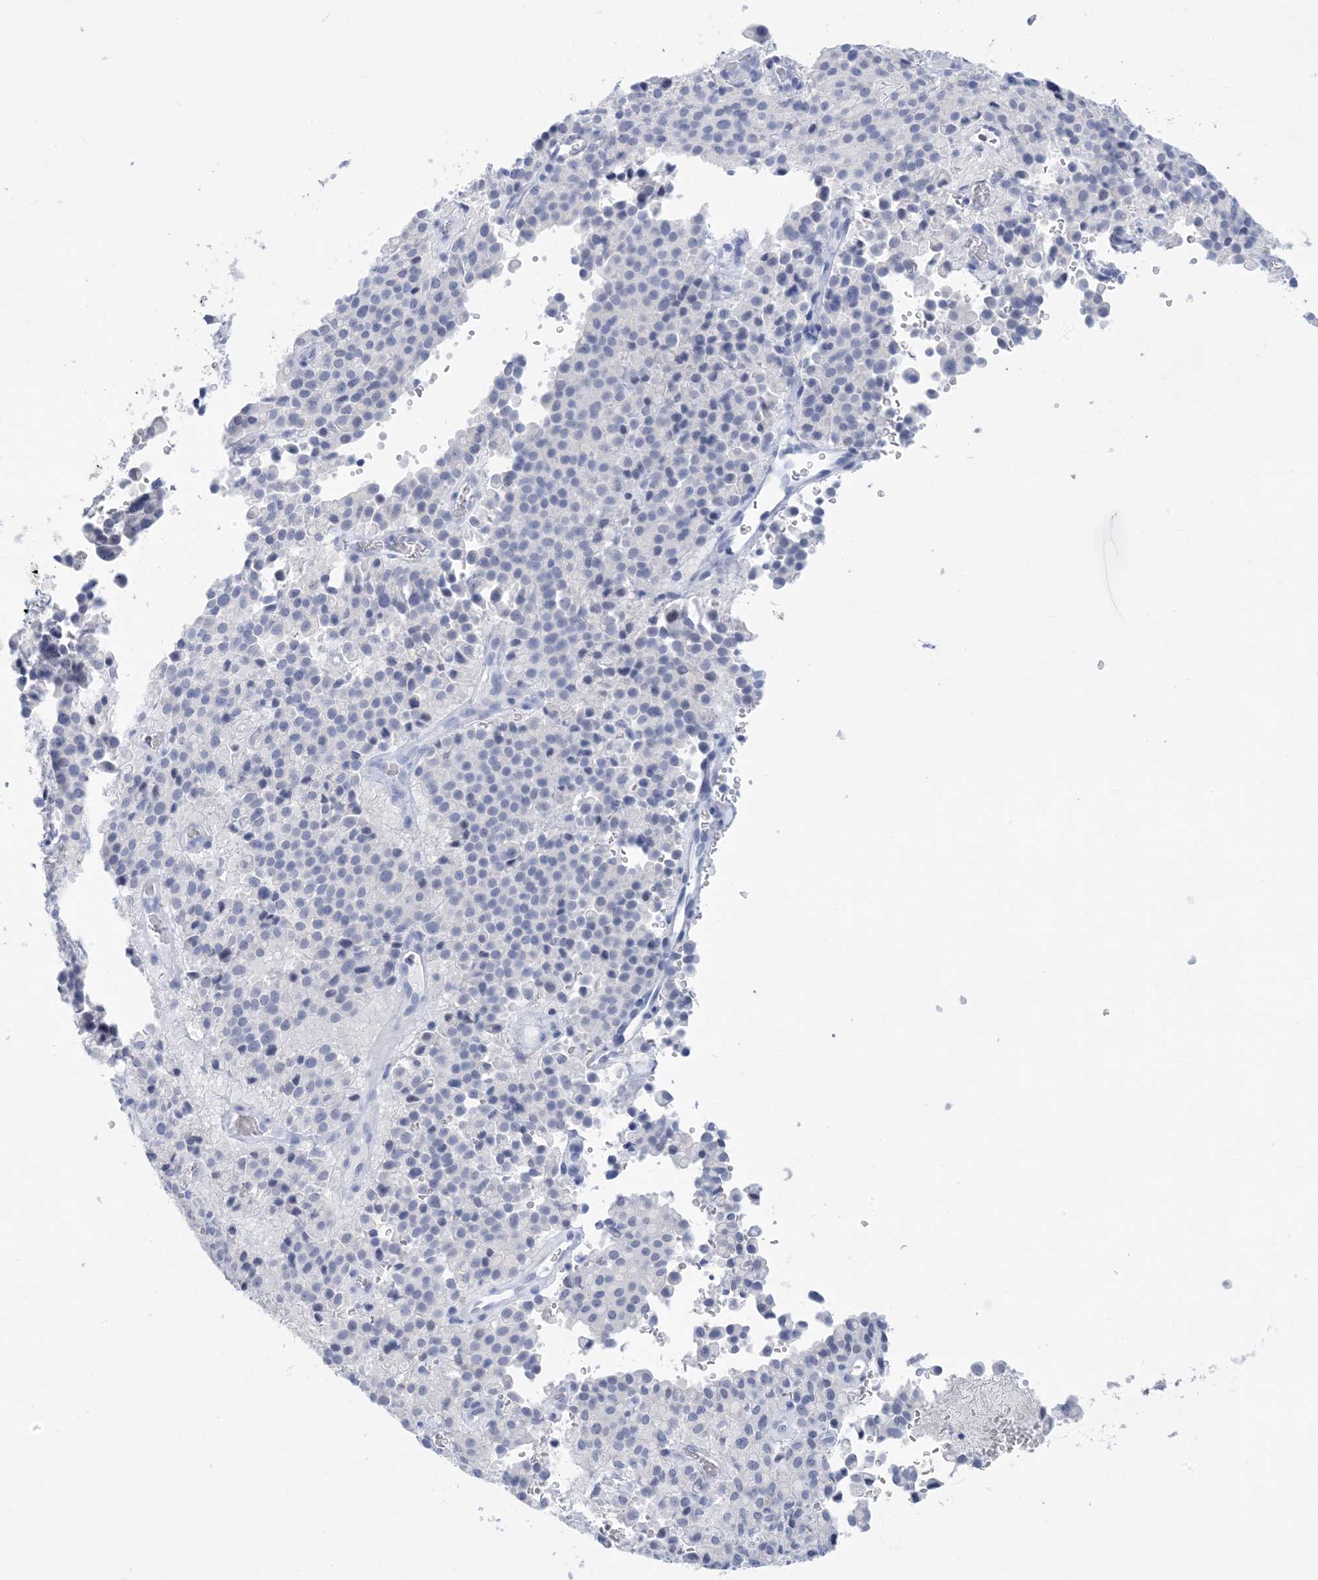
{"staining": {"intensity": "negative", "quantity": "none", "location": "none"}, "tissue": "pancreatic cancer", "cell_type": "Tumor cells", "image_type": "cancer", "snomed": [{"axis": "morphology", "description": "Adenocarcinoma, NOS"}, {"axis": "topography", "description": "Pancreas"}], "caption": "High power microscopy photomicrograph of an immunohistochemistry (IHC) image of pancreatic cancer (adenocarcinoma), revealing no significant staining in tumor cells. (DAB (3,3'-diaminobenzidine) immunohistochemistry with hematoxylin counter stain).", "gene": "SH3YL1", "patient": {"sex": "male", "age": 65}}